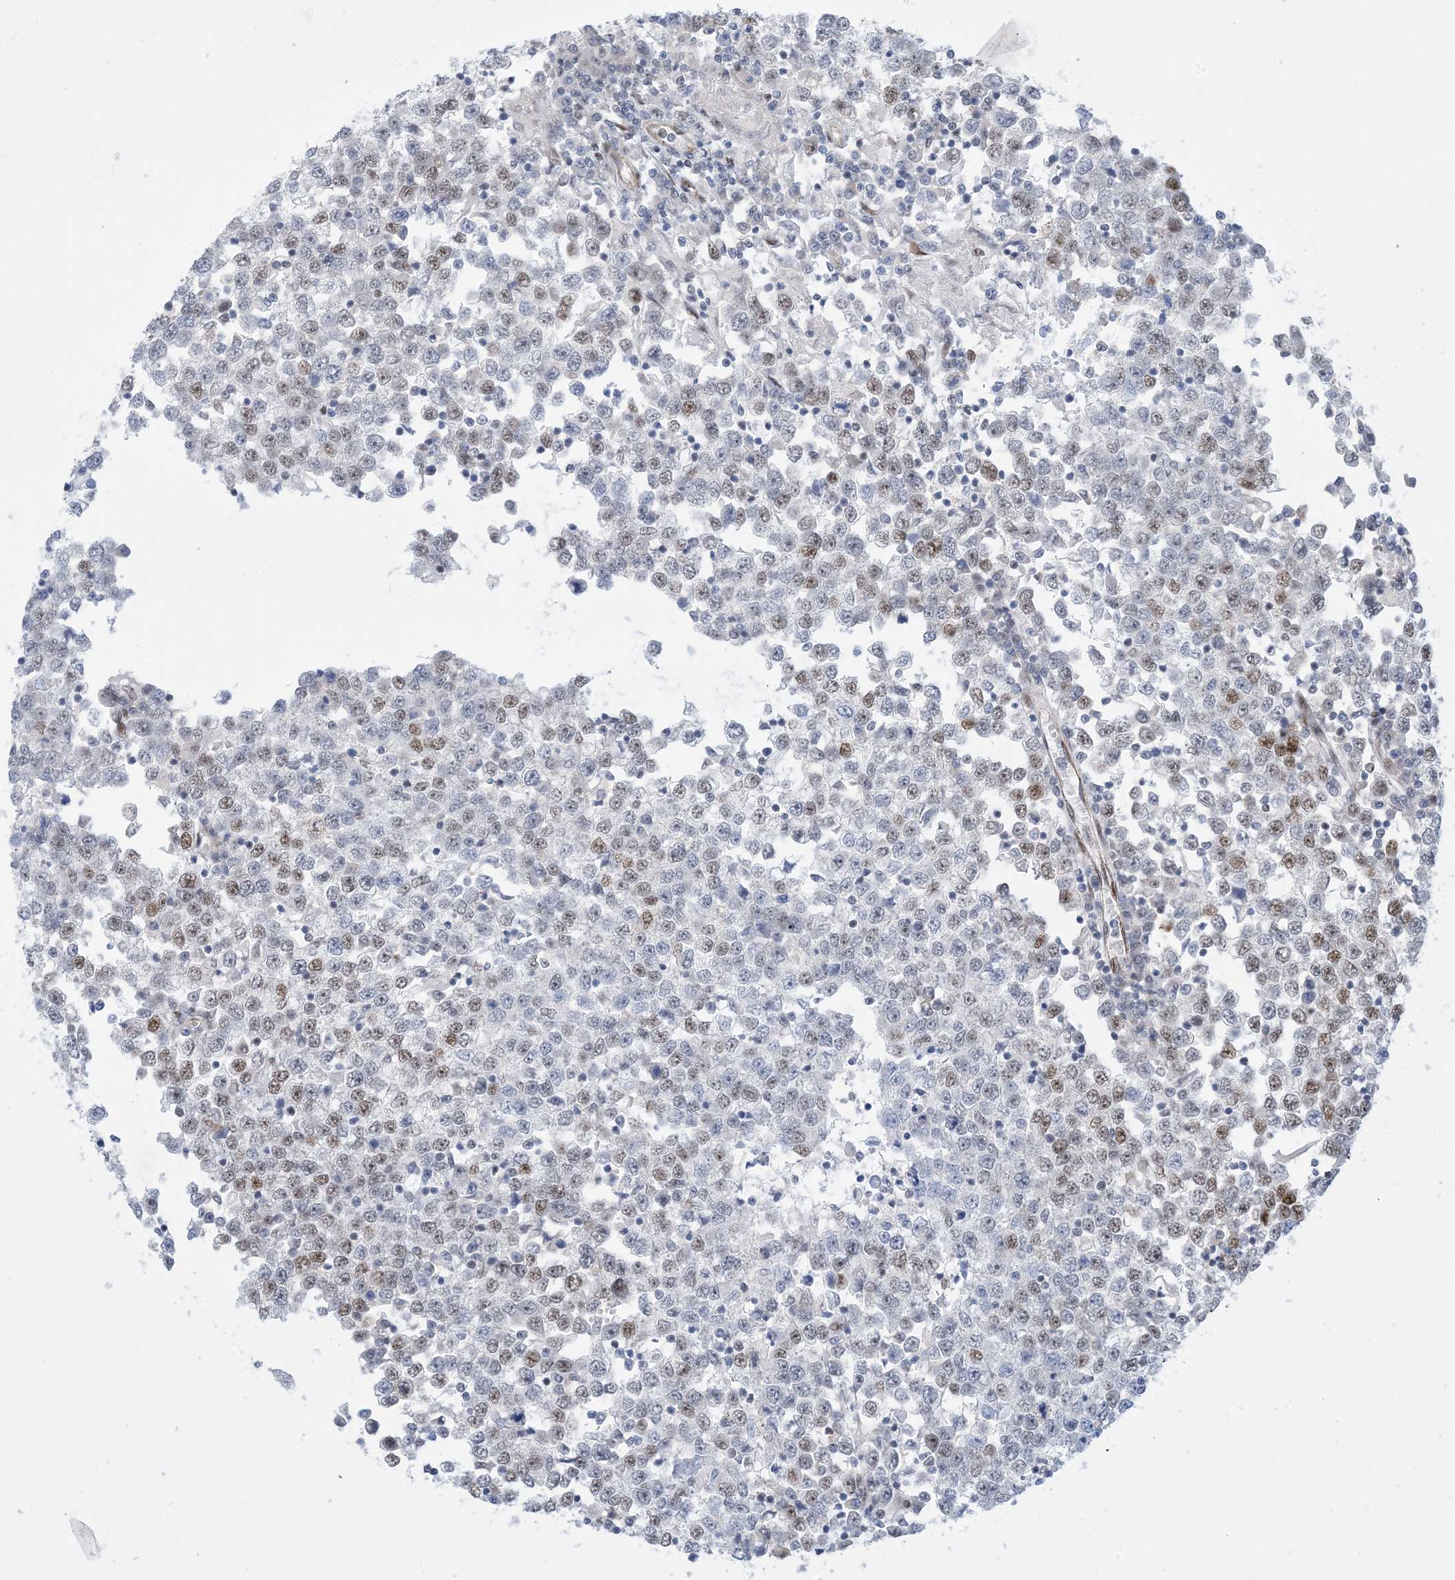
{"staining": {"intensity": "moderate", "quantity": "25%-75%", "location": "nuclear"}, "tissue": "testis cancer", "cell_type": "Tumor cells", "image_type": "cancer", "snomed": [{"axis": "morphology", "description": "Seminoma, NOS"}, {"axis": "topography", "description": "Testis"}], "caption": "Immunohistochemical staining of human testis cancer (seminoma) shows moderate nuclear protein expression in approximately 25%-75% of tumor cells.", "gene": "TSPYL1", "patient": {"sex": "male", "age": 65}}